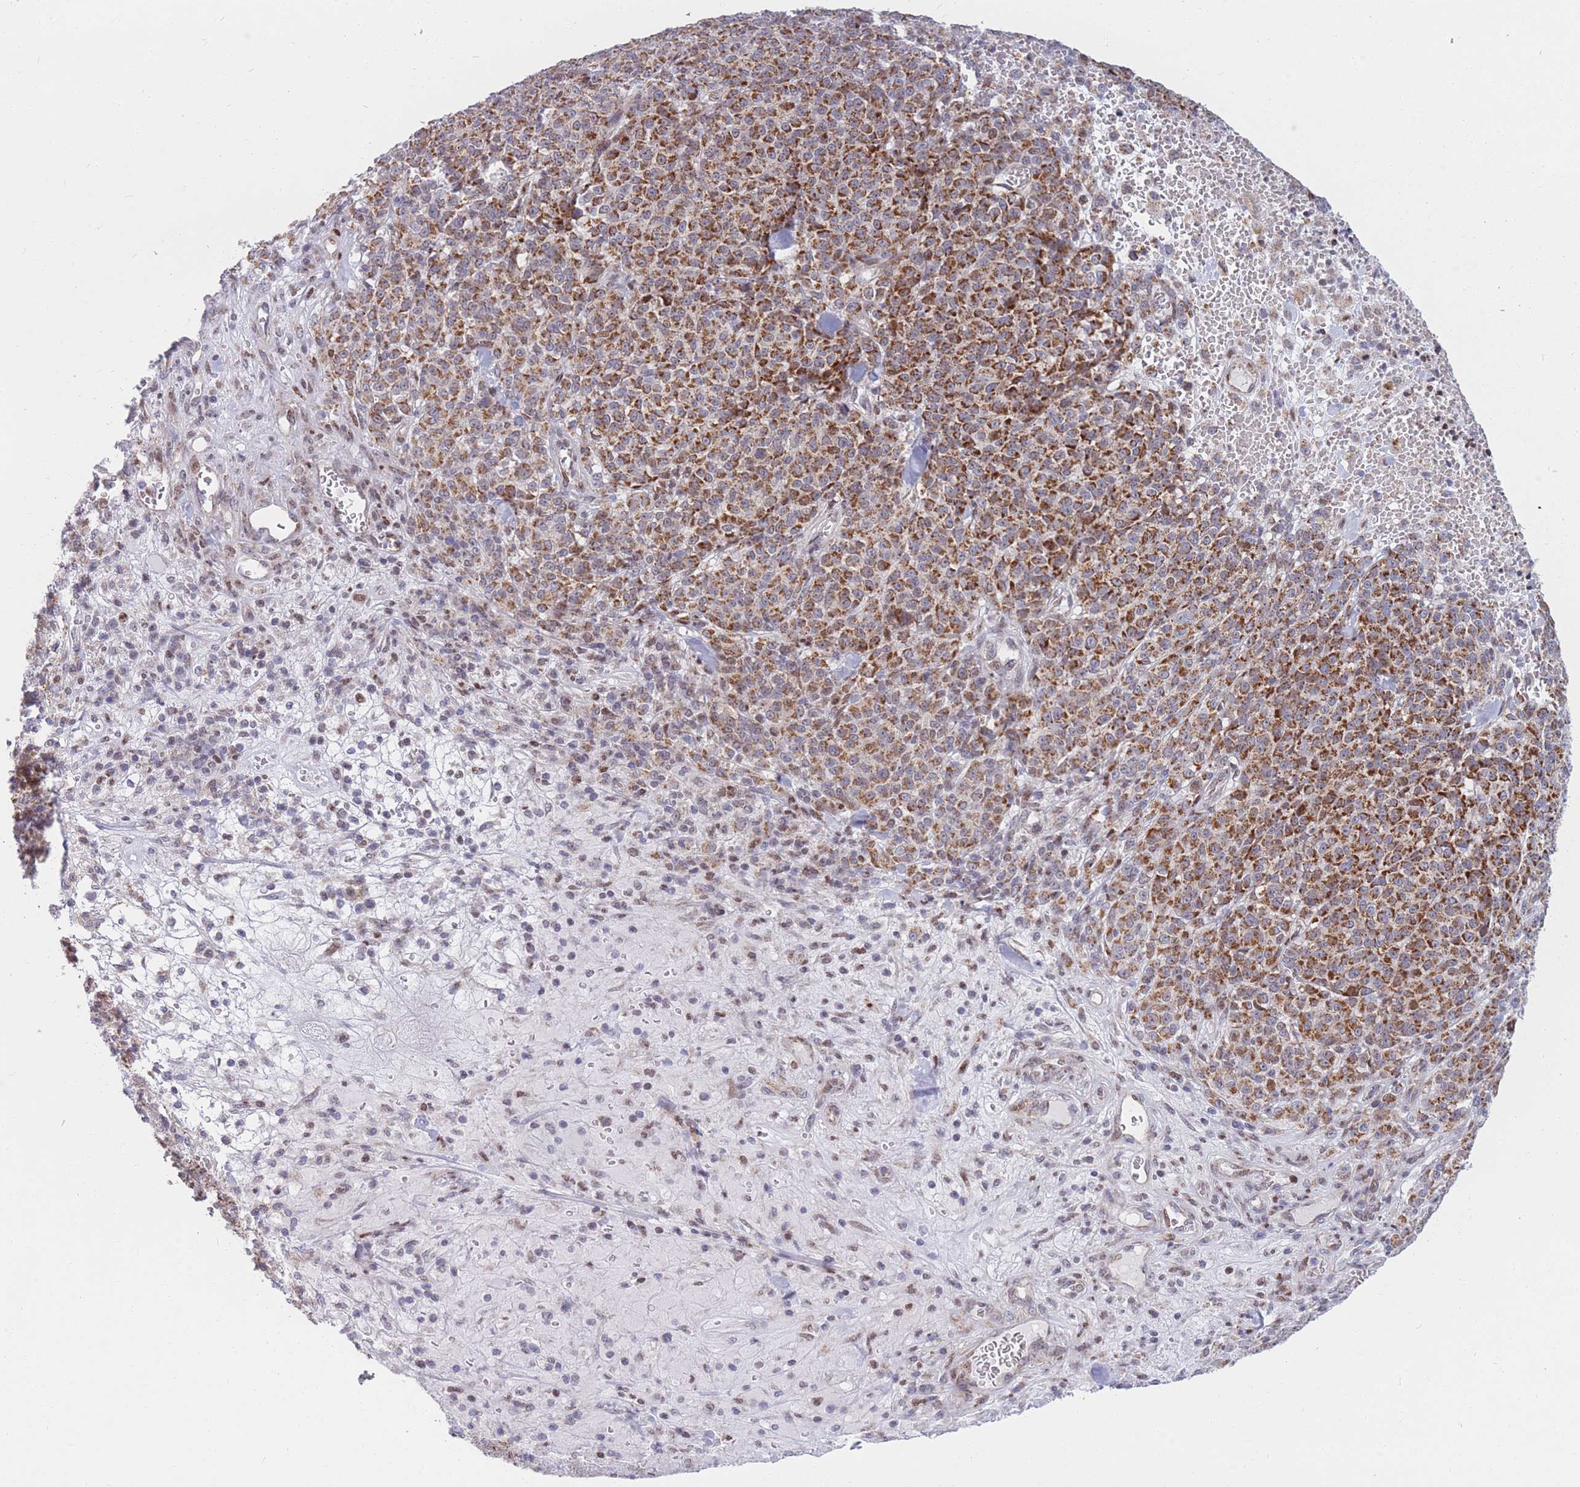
{"staining": {"intensity": "strong", "quantity": ">75%", "location": "cytoplasmic/membranous"}, "tissue": "melanoma", "cell_type": "Tumor cells", "image_type": "cancer", "snomed": [{"axis": "morphology", "description": "Normal tissue, NOS"}, {"axis": "morphology", "description": "Malignant melanoma, NOS"}, {"axis": "topography", "description": "Skin"}], "caption": "Melanoma stained with immunohistochemistry (IHC) shows strong cytoplasmic/membranous positivity in approximately >75% of tumor cells.", "gene": "MOB4", "patient": {"sex": "female", "age": 34}}